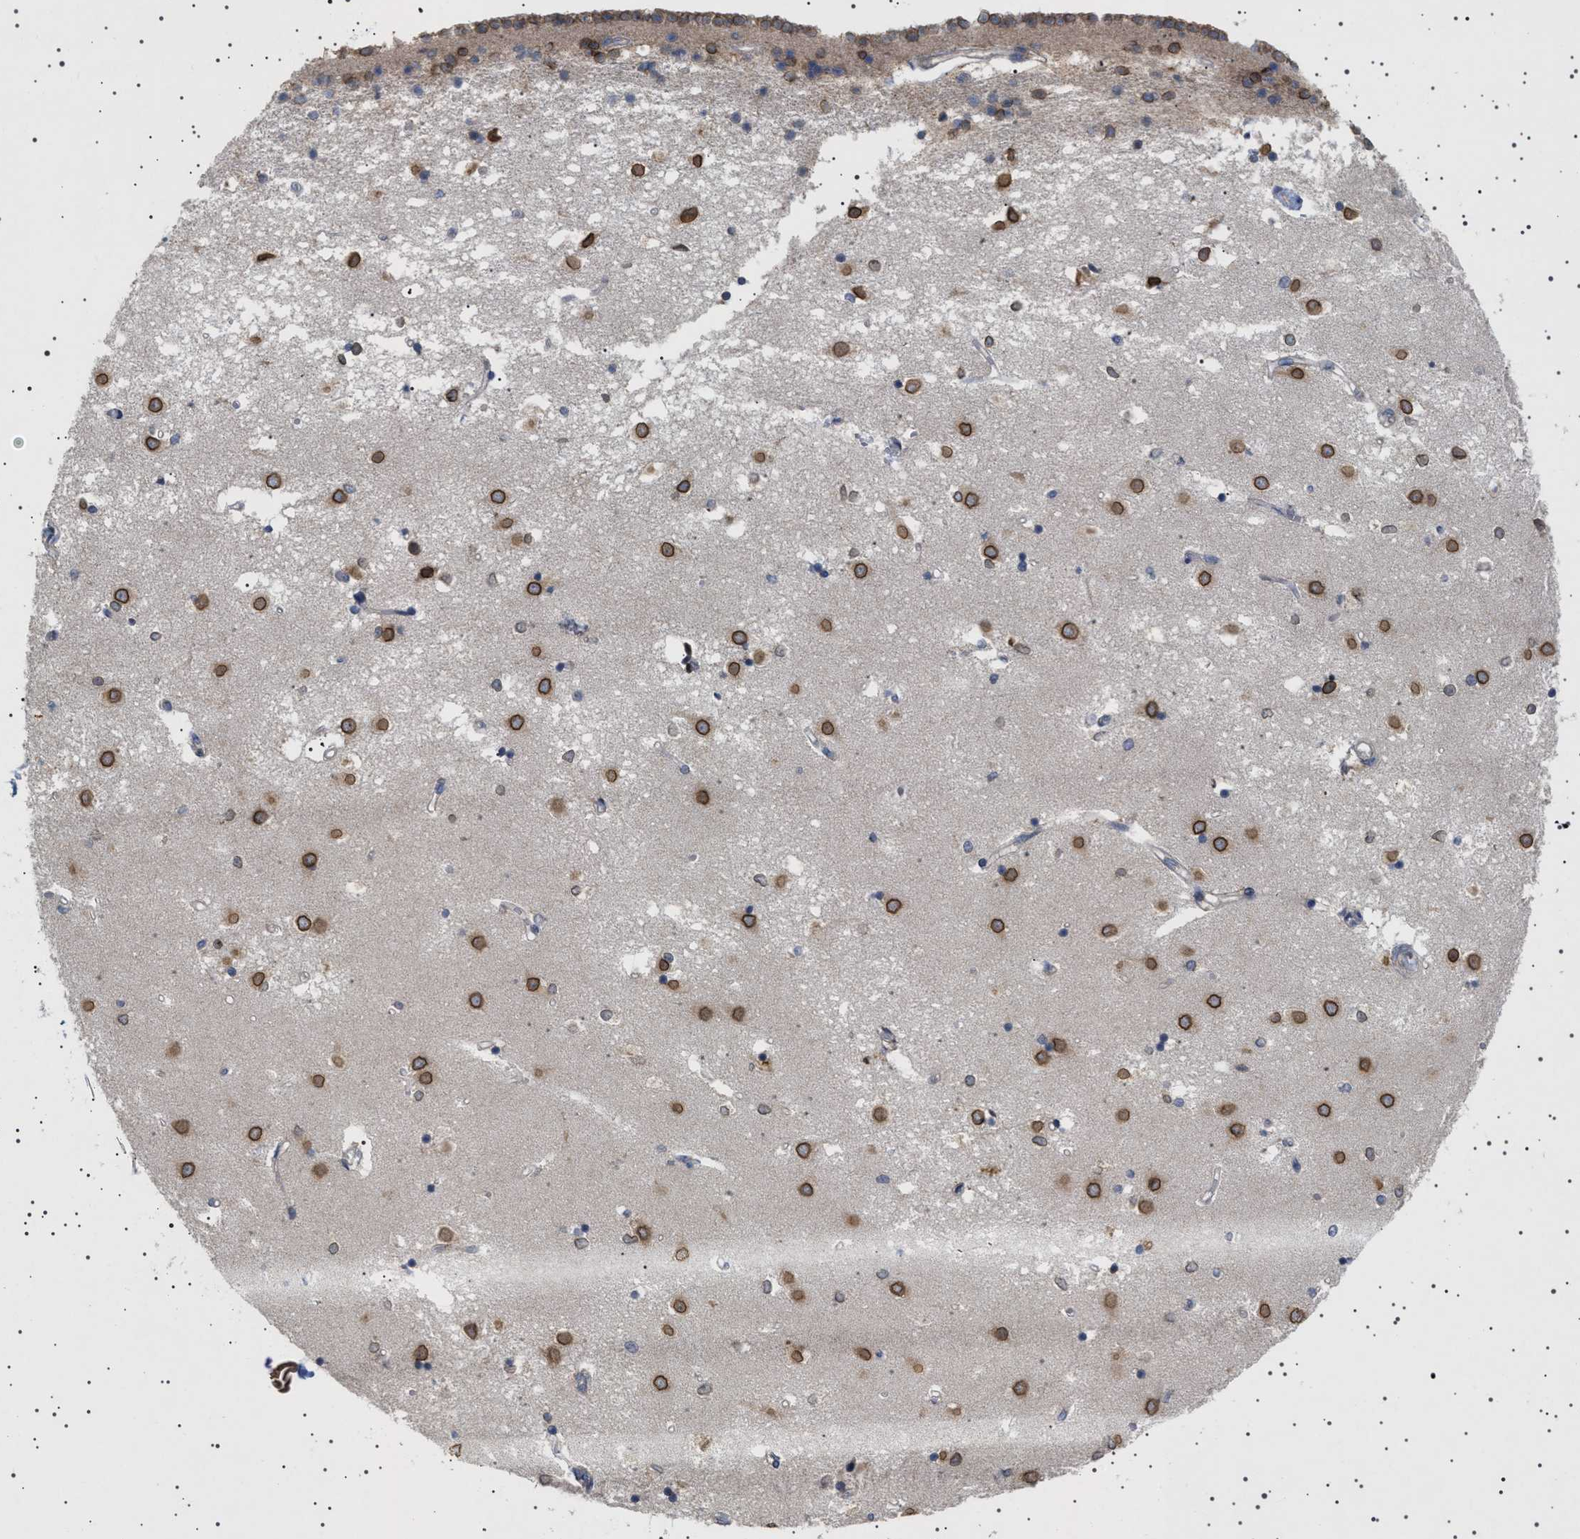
{"staining": {"intensity": "moderate", "quantity": "<25%", "location": "cytoplasmic/membranous,nuclear"}, "tissue": "caudate", "cell_type": "Glial cells", "image_type": "normal", "snomed": [{"axis": "morphology", "description": "Normal tissue, NOS"}, {"axis": "topography", "description": "Lateral ventricle wall"}], "caption": "The micrograph exhibits a brown stain indicating the presence of a protein in the cytoplasmic/membranous,nuclear of glial cells in caudate.", "gene": "NUP93", "patient": {"sex": "male", "age": 45}}